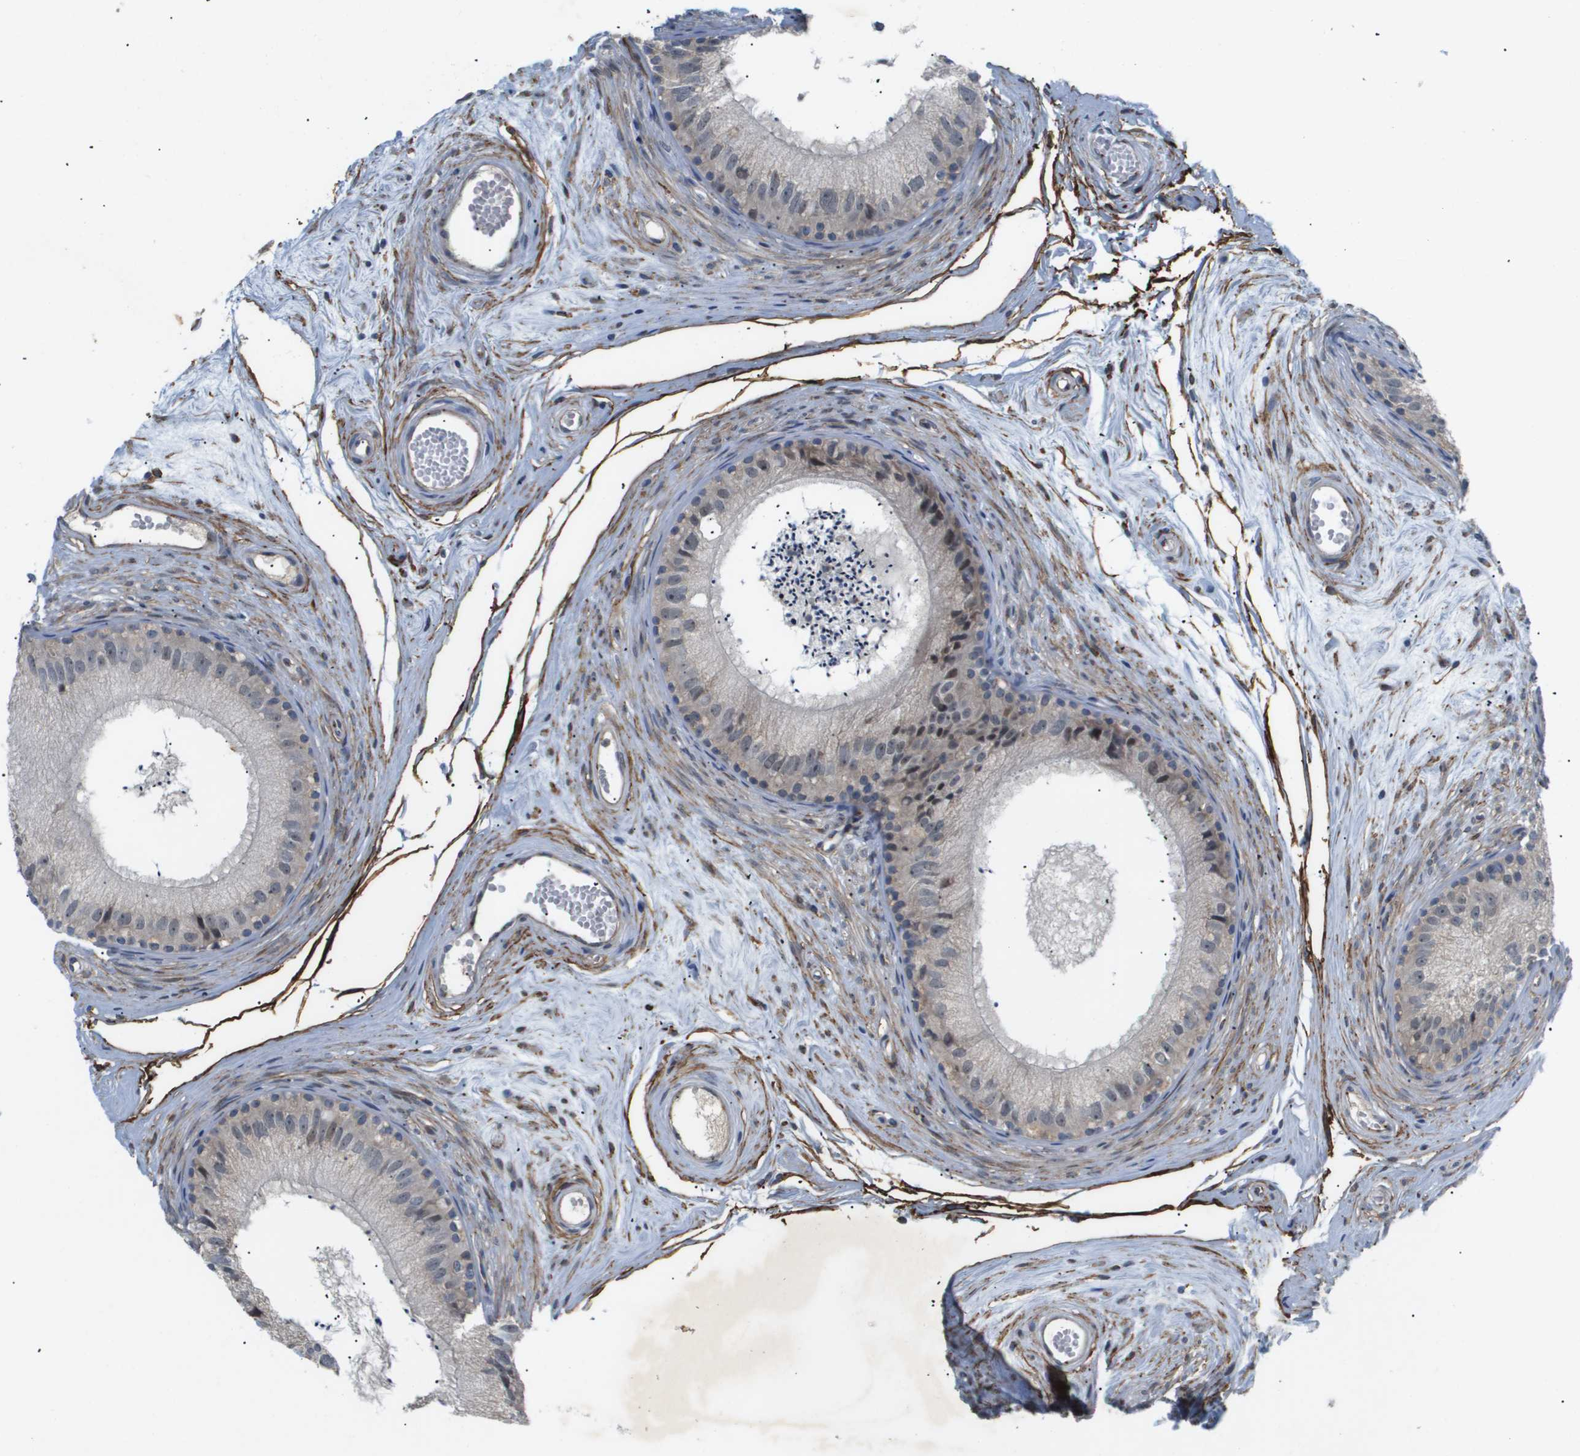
{"staining": {"intensity": "negative", "quantity": "none", "location": "none"}, "tissue": "epididymis", "cell_type": "Glandular cells", "image_type": "normal", "snomed": [{"axis": "morphology", "description": "Normal tissue, NOS"}, {"axis": "topography", "description": "Epididymis"}], "caption": "A histopathology image of human epididymis is negative for staining in glandular cells. (DAB (3,3'-diaminobenzidine) immunohistochemistry with hematoxylin counter stain).", "gene": "OTUD5", "patient": {"sex": "male", "age": 56}}